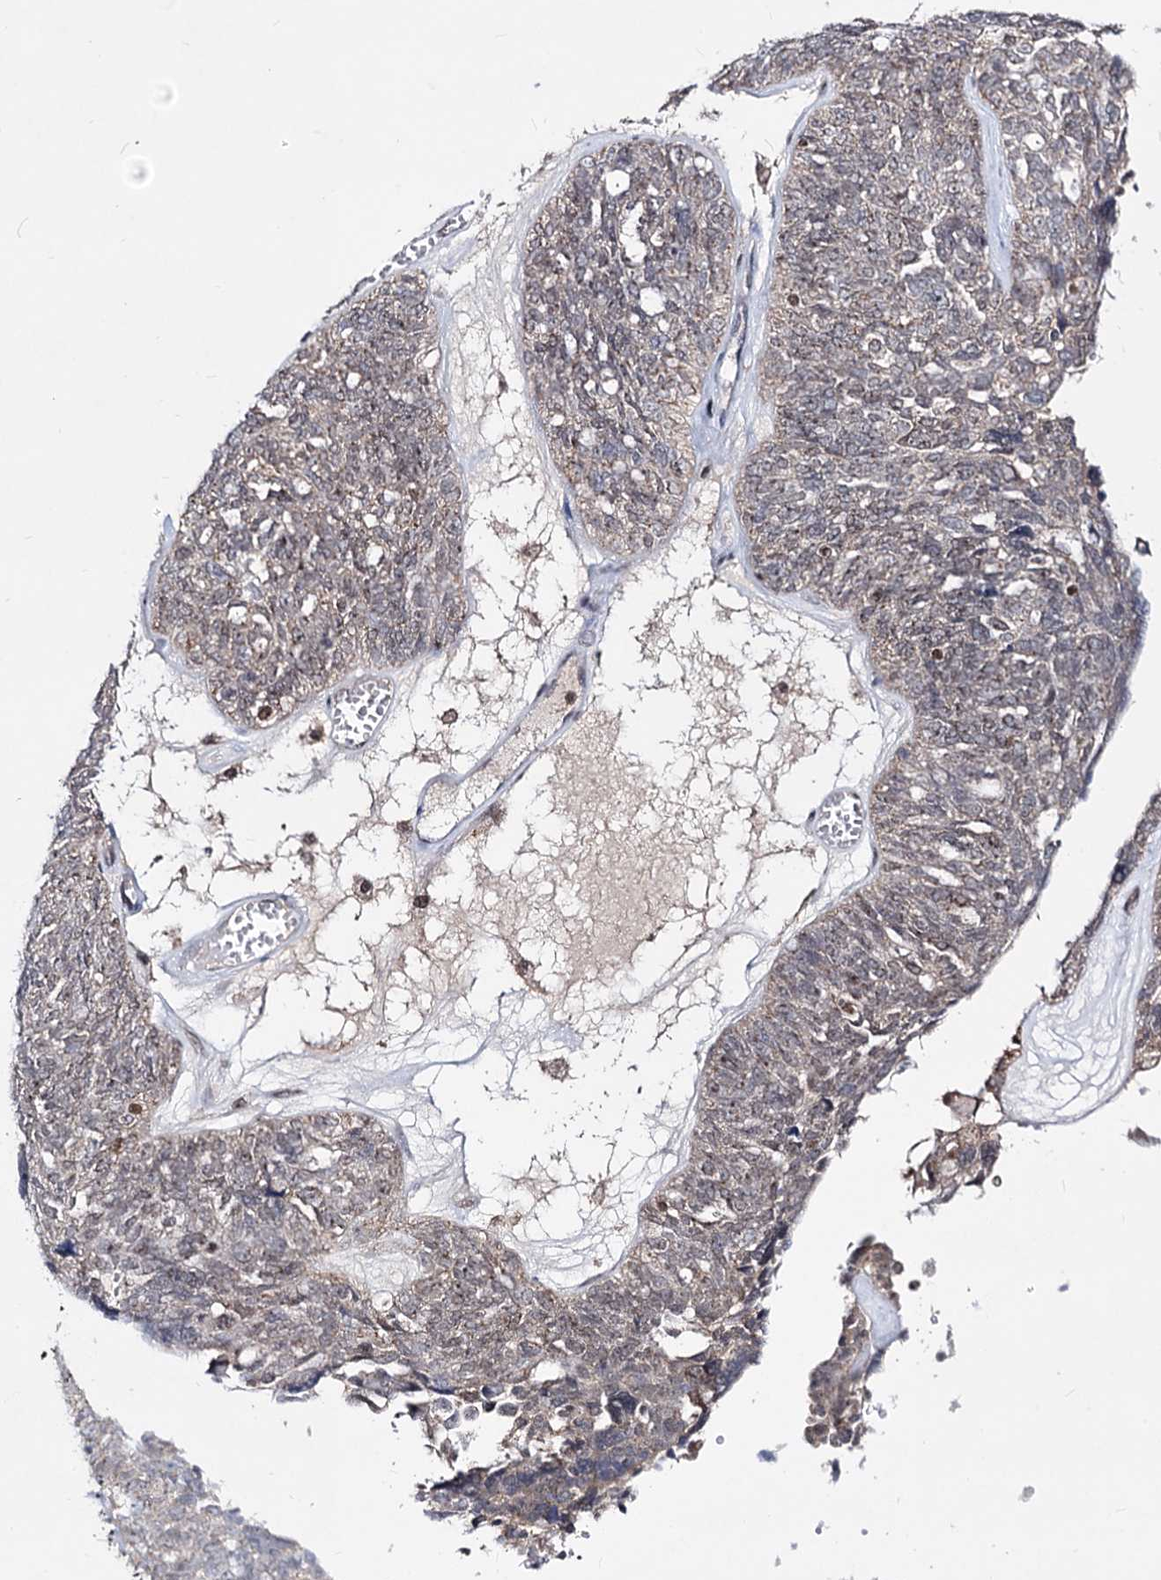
{"staining": {"intensity": "weak", "quantity": "25%-75%", "location": "nuclear"}, "tissue": "ovarian cancer", "cell_type": "Tumor cells", "image_type": "cancer", "snomed": [{"axis": "morphology", "description": "Cystadenocarcinoma, serous, NOS"}, {"axis": "topography", "description": "Ovary"}], "caption": "The immunohistochemical stain labels weak nuclear positivity in tumor cells of serous cystadenocarcinoma (ovarian) tissue.", "gene": "SMCHD1", "patient": {"sex": "female", "age": 79}}